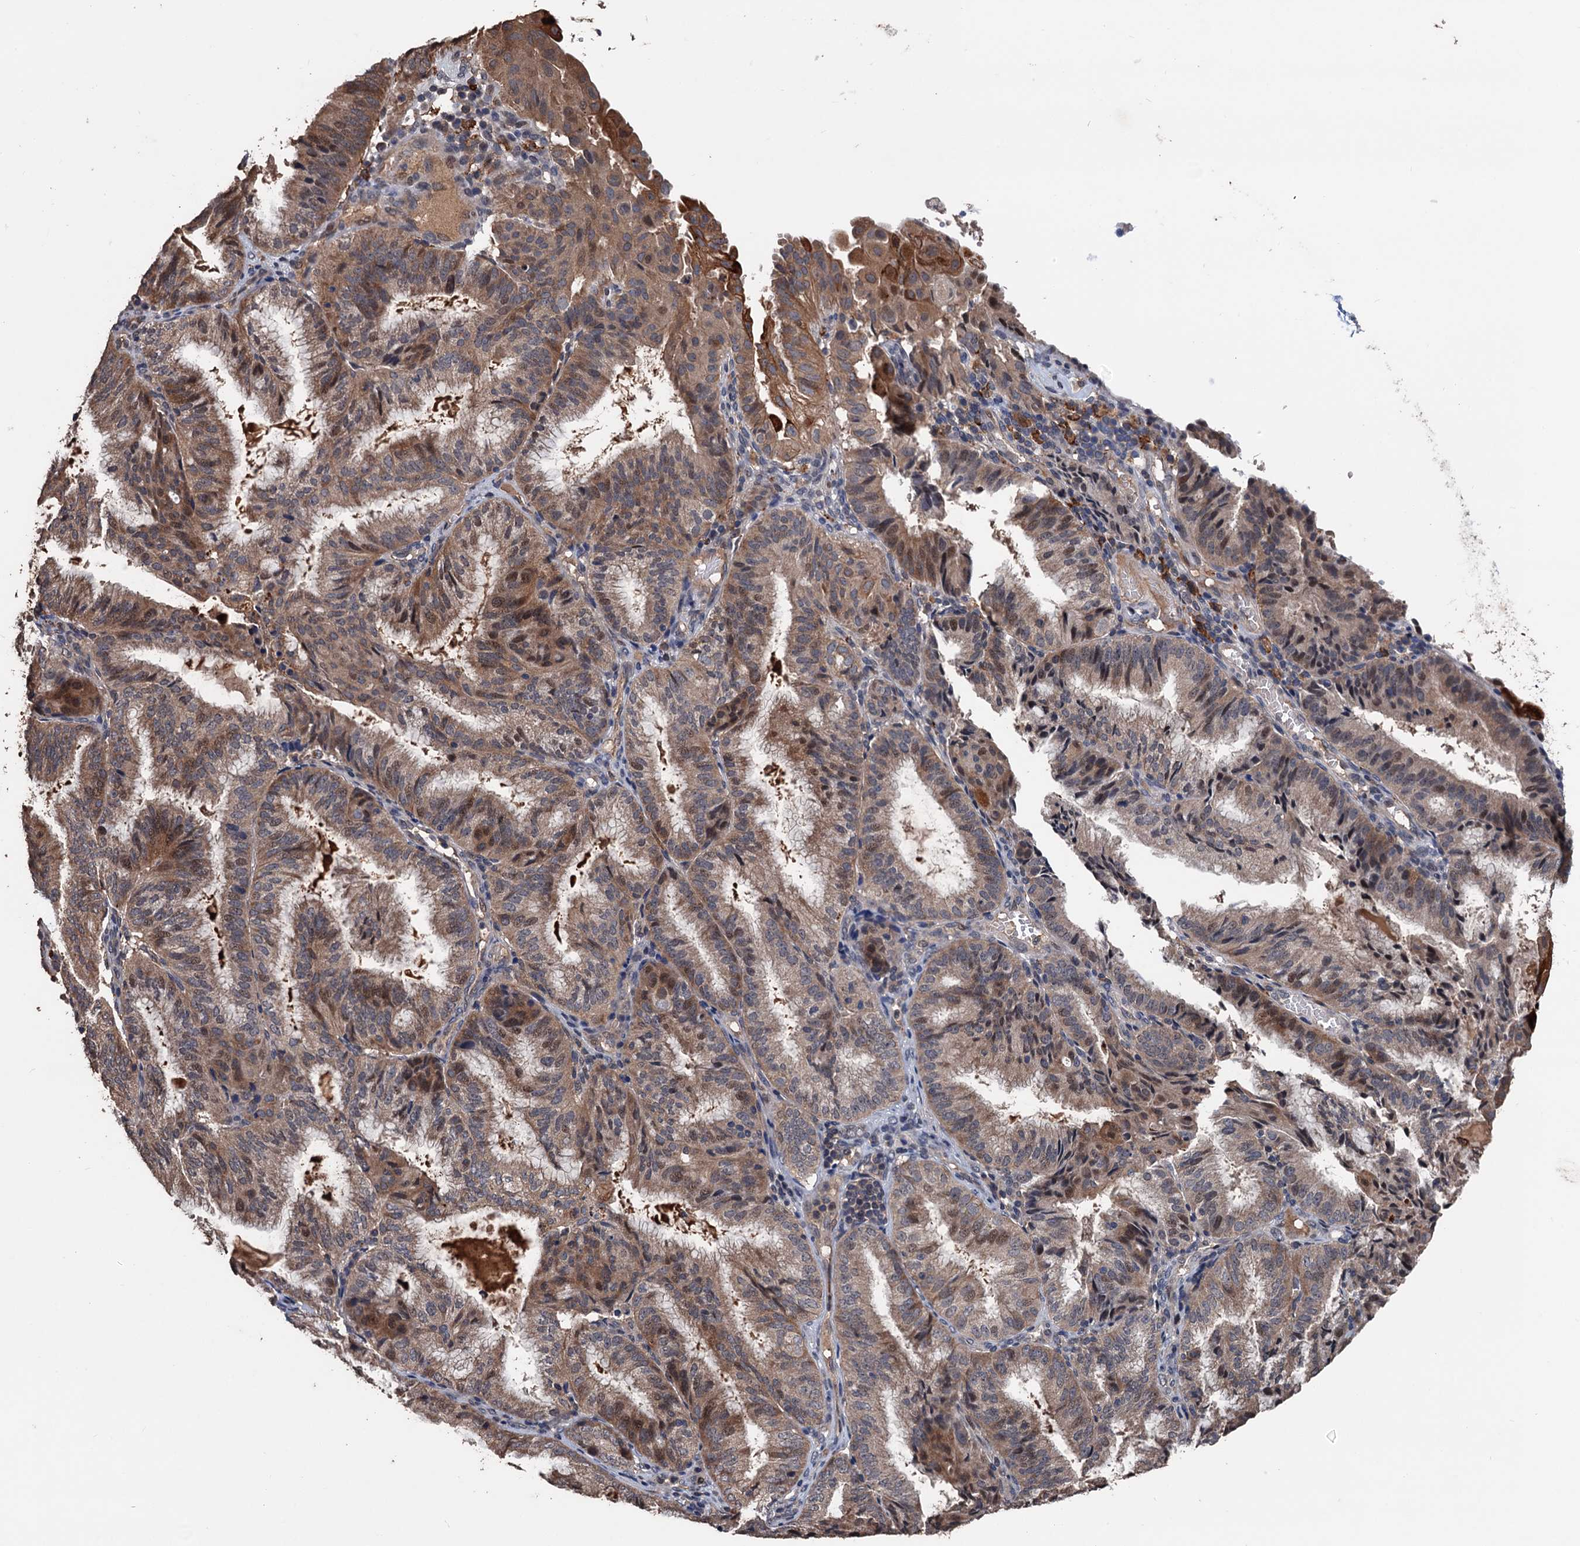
{"staining": {"intensity": "moderate", "quantity": "25%-75%", "location": "cytoplasmic/membranous,nuclear"}, "tissue": "endometrial cancer", "cell_type": "Tumor cells", "image_type": "cancer", "snomed": [{"axis": "morphology", "description": "Adenocarcinoma, NOS"}, {"axis": "topography", "description": "Endometrium"}], "caption": "The histopathology image reveals staining of endometrial cancer (adenocarcinoma), revealing moderate cytoplasmic/membranous and nuclear protein expression (brown color) within tumor cells.", "gene": "ZNF438", "patient": {"sex": "female", "age": 49}}